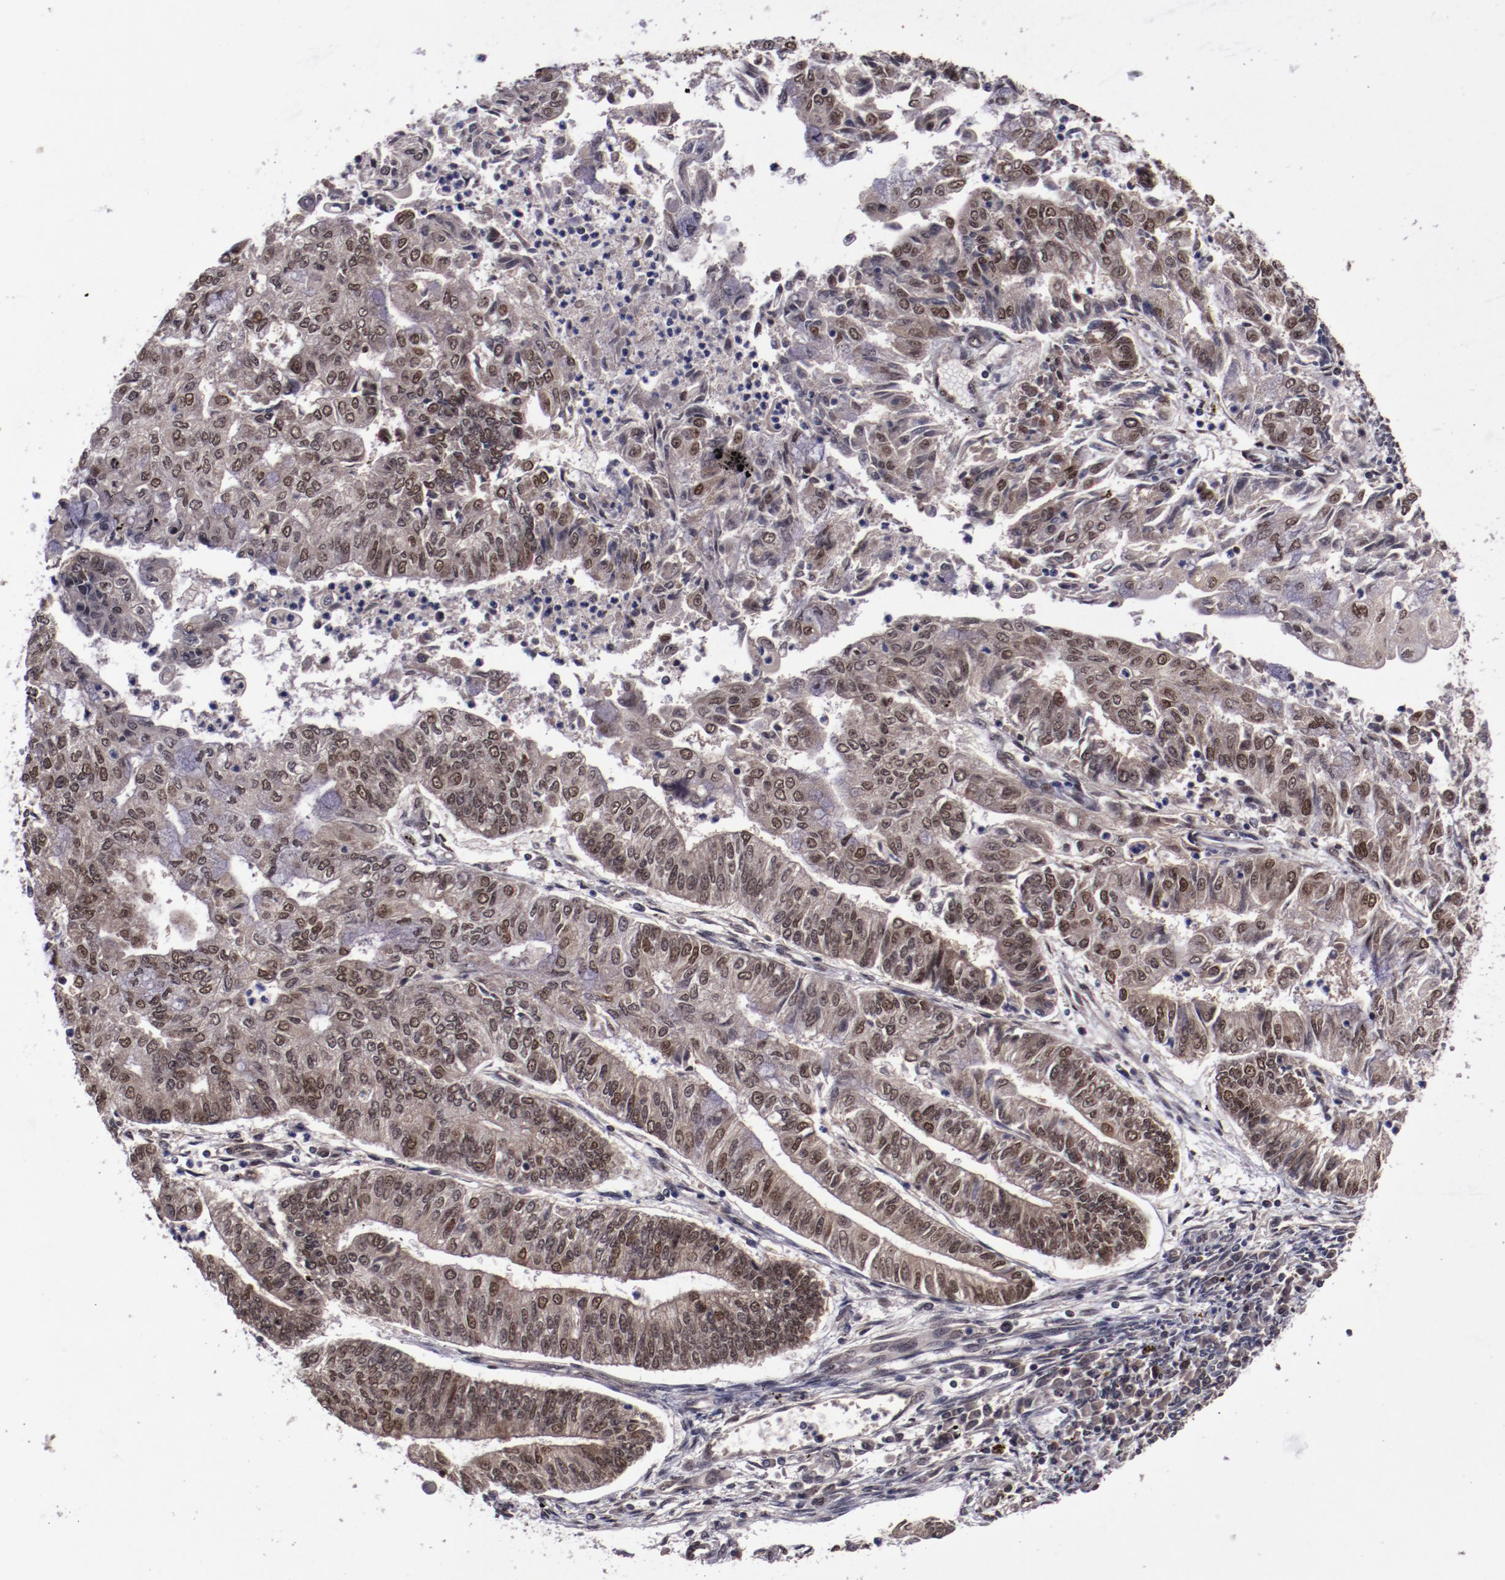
{"staining": {"intensity": "moderate", "quantity": ">75%", "location": "cytoplasmic/membranous,nuclear"}, "tissue": "endometrial cancer", "cell_type": "Tumor cells", "image_type": "cancer", "snomed": [{"axis": "morphology", "description": "Adenocarcinoma, NOS"}, {"axis": "topography", "description": "Endometrium"}], "caption": "Endometrial adenocarcinoma stained with a protein marker displays moderate staining in tumor cells.", "gene": "ERH", "patient": {"sex": "female", "age": 59}}